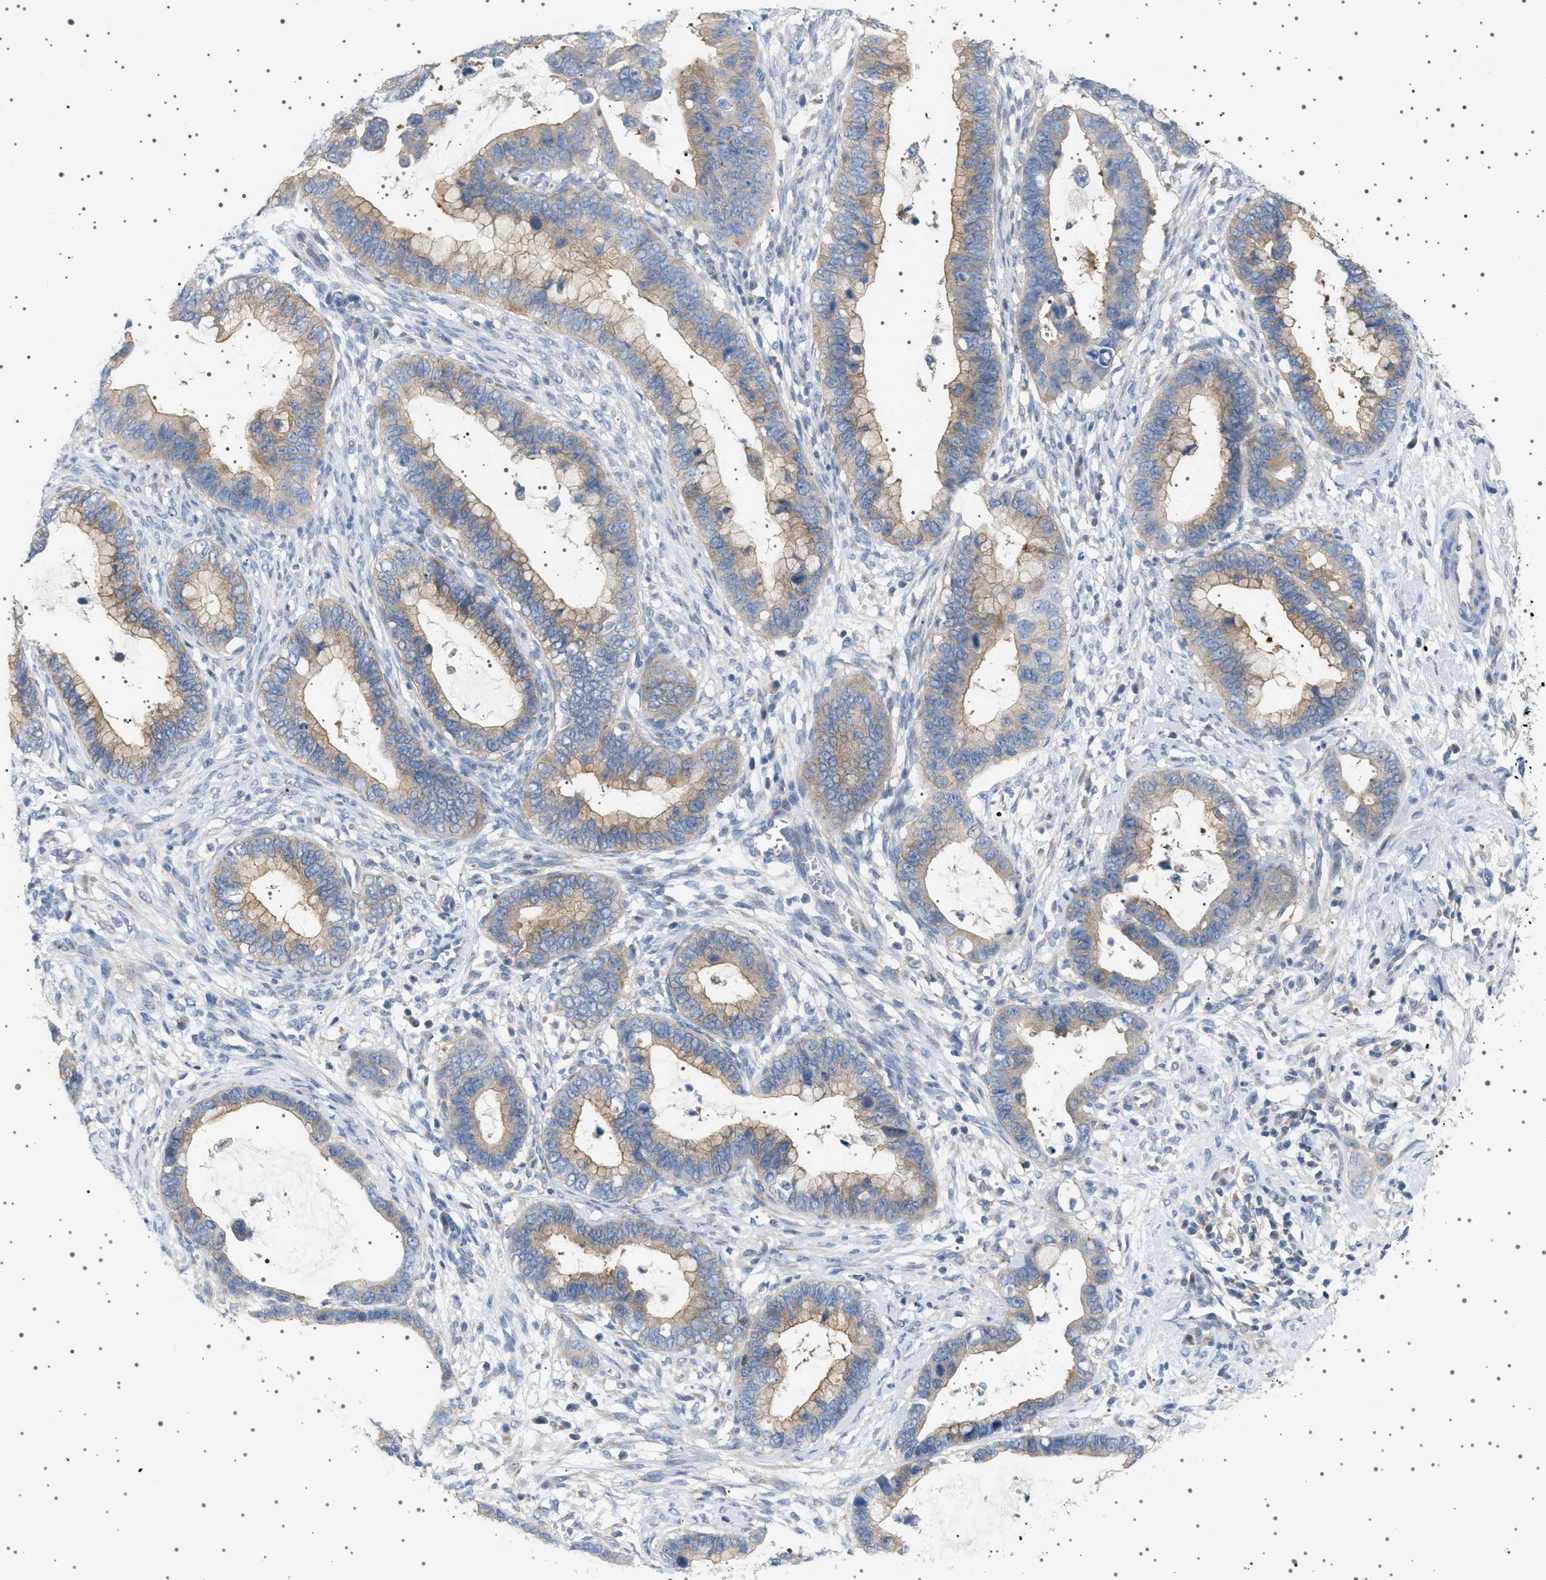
{"staining": {"intensity": "weak", "quantity": ">75%", "location": "cytoplasmic/membranous"}, "tissue": "cervical cancer", "cell_type": "Tumor cells", "image_type": "cancer", "snomed": [{"axis": "morphology", "description": "Adenocarcinoma, NOS"}, {"axis": "topography", "description": "Cervix"}], "caption": "This micrograph displays cervical adenocarcinoma stained with IHC to label a protein in brown. The cytoplasmic/membranous of tumor cells show weak positivity for the protein. Nuclei are counter-stained blue.", "gene": "ADCY10", "patient": {"sex": "female", "age": 44}}